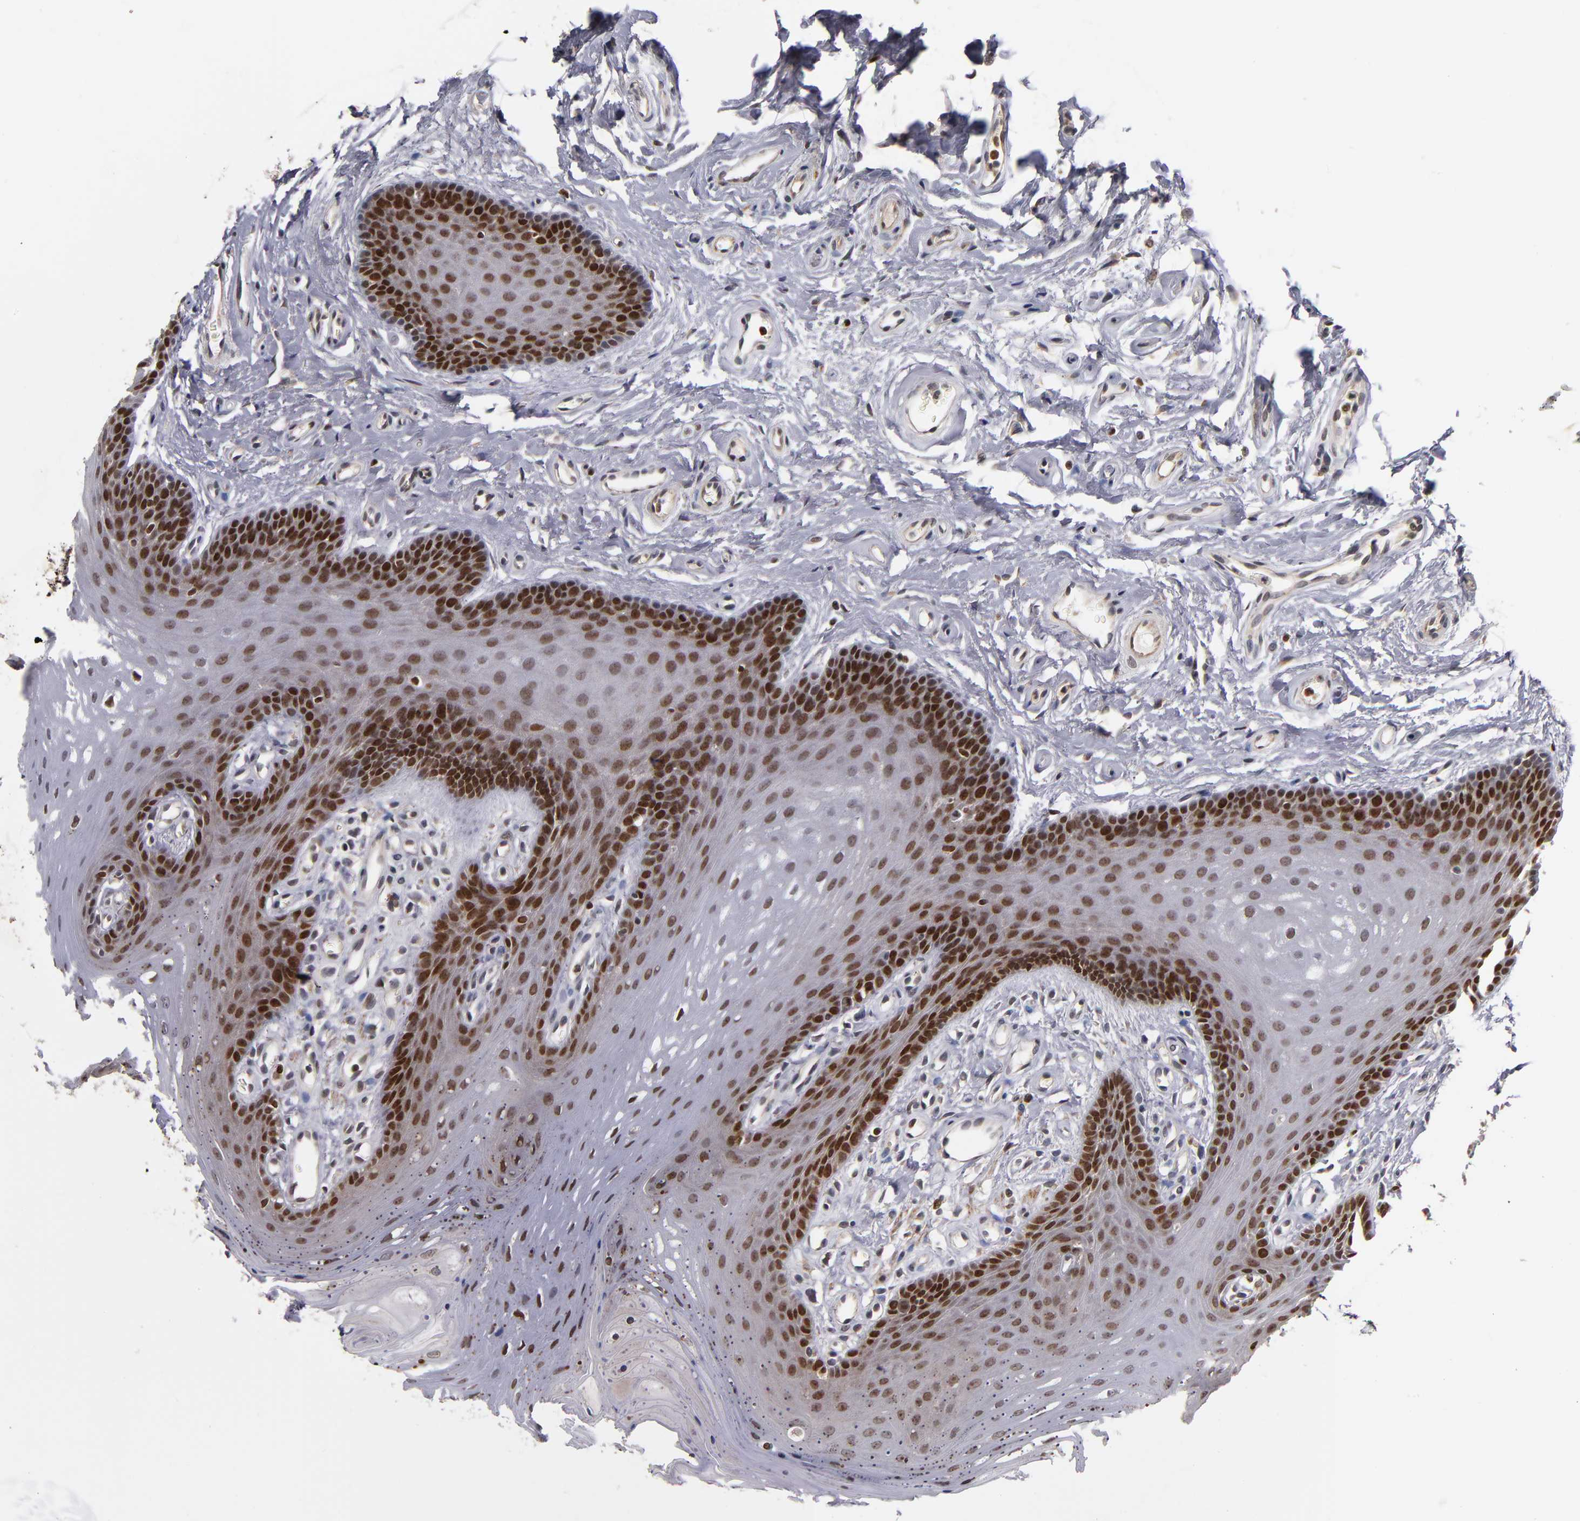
{"staining": {"intensity": "strong", "quantity": "25%-75%", "location": "nuclear"}, "tissue": "oral mucosa", "cell_type": "Squamous epithelial cells", "image_type": "normal", "snomed": [{"axis": "morphology", "description": "Normal tissue, NOS"}, {"axis": "topography", "description": "Oral tissue"}], "caption": "Immunohistochemical staining of normal human oral mucosa shows high levels of strong nuclear staining in about 25%-75% of squamous epithelial cells.", "gene": "KDM6A", "patient": {"sex": "male", "age": 62}}